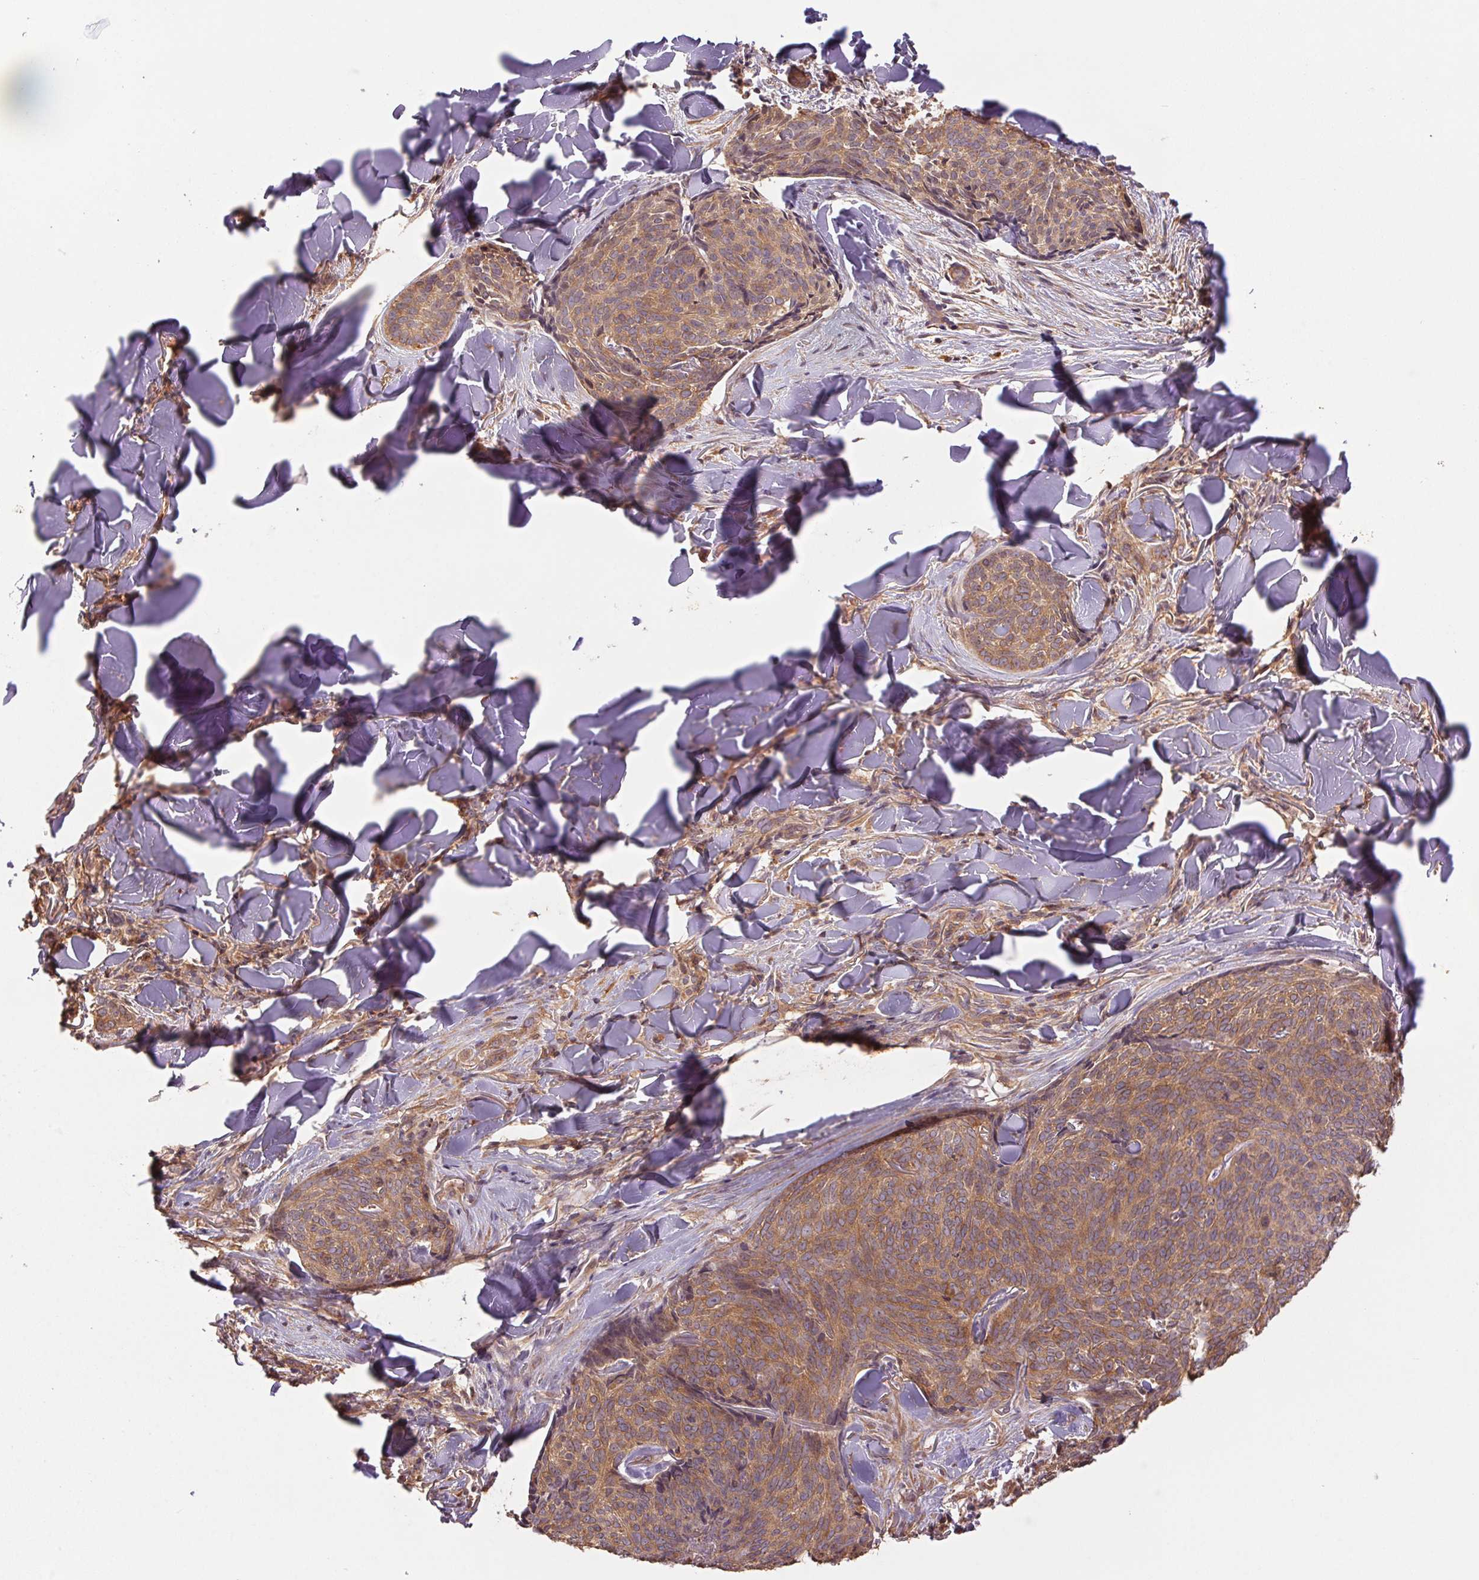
{"staining": {"intensity": "moderate", "quantity": ">75%", "location": "cytoplasmic/membranous"}, "tissue": "skin cancer", "cell_type": "Tumor cells", "image_type": "cancer", "snomed": [{"axis": "morphology", "description": "Basal cell carcinoma"}, {"axis": "topography", "description": "Skin"}], "caption": "Immunohistochemical staining of skin basal cell carcinoma demonstrates moderate cytoplasmic/membranous protein expression in approximately >75% of tumor cells. The staining was performed using DAB (3,3'-diaminobenzidine), with brown indicating positive protein expression. Nuclei are stained blue with hematoxylin.", "gene": "TUBA3D", "patient": {"sex": "female", "age": 82}}